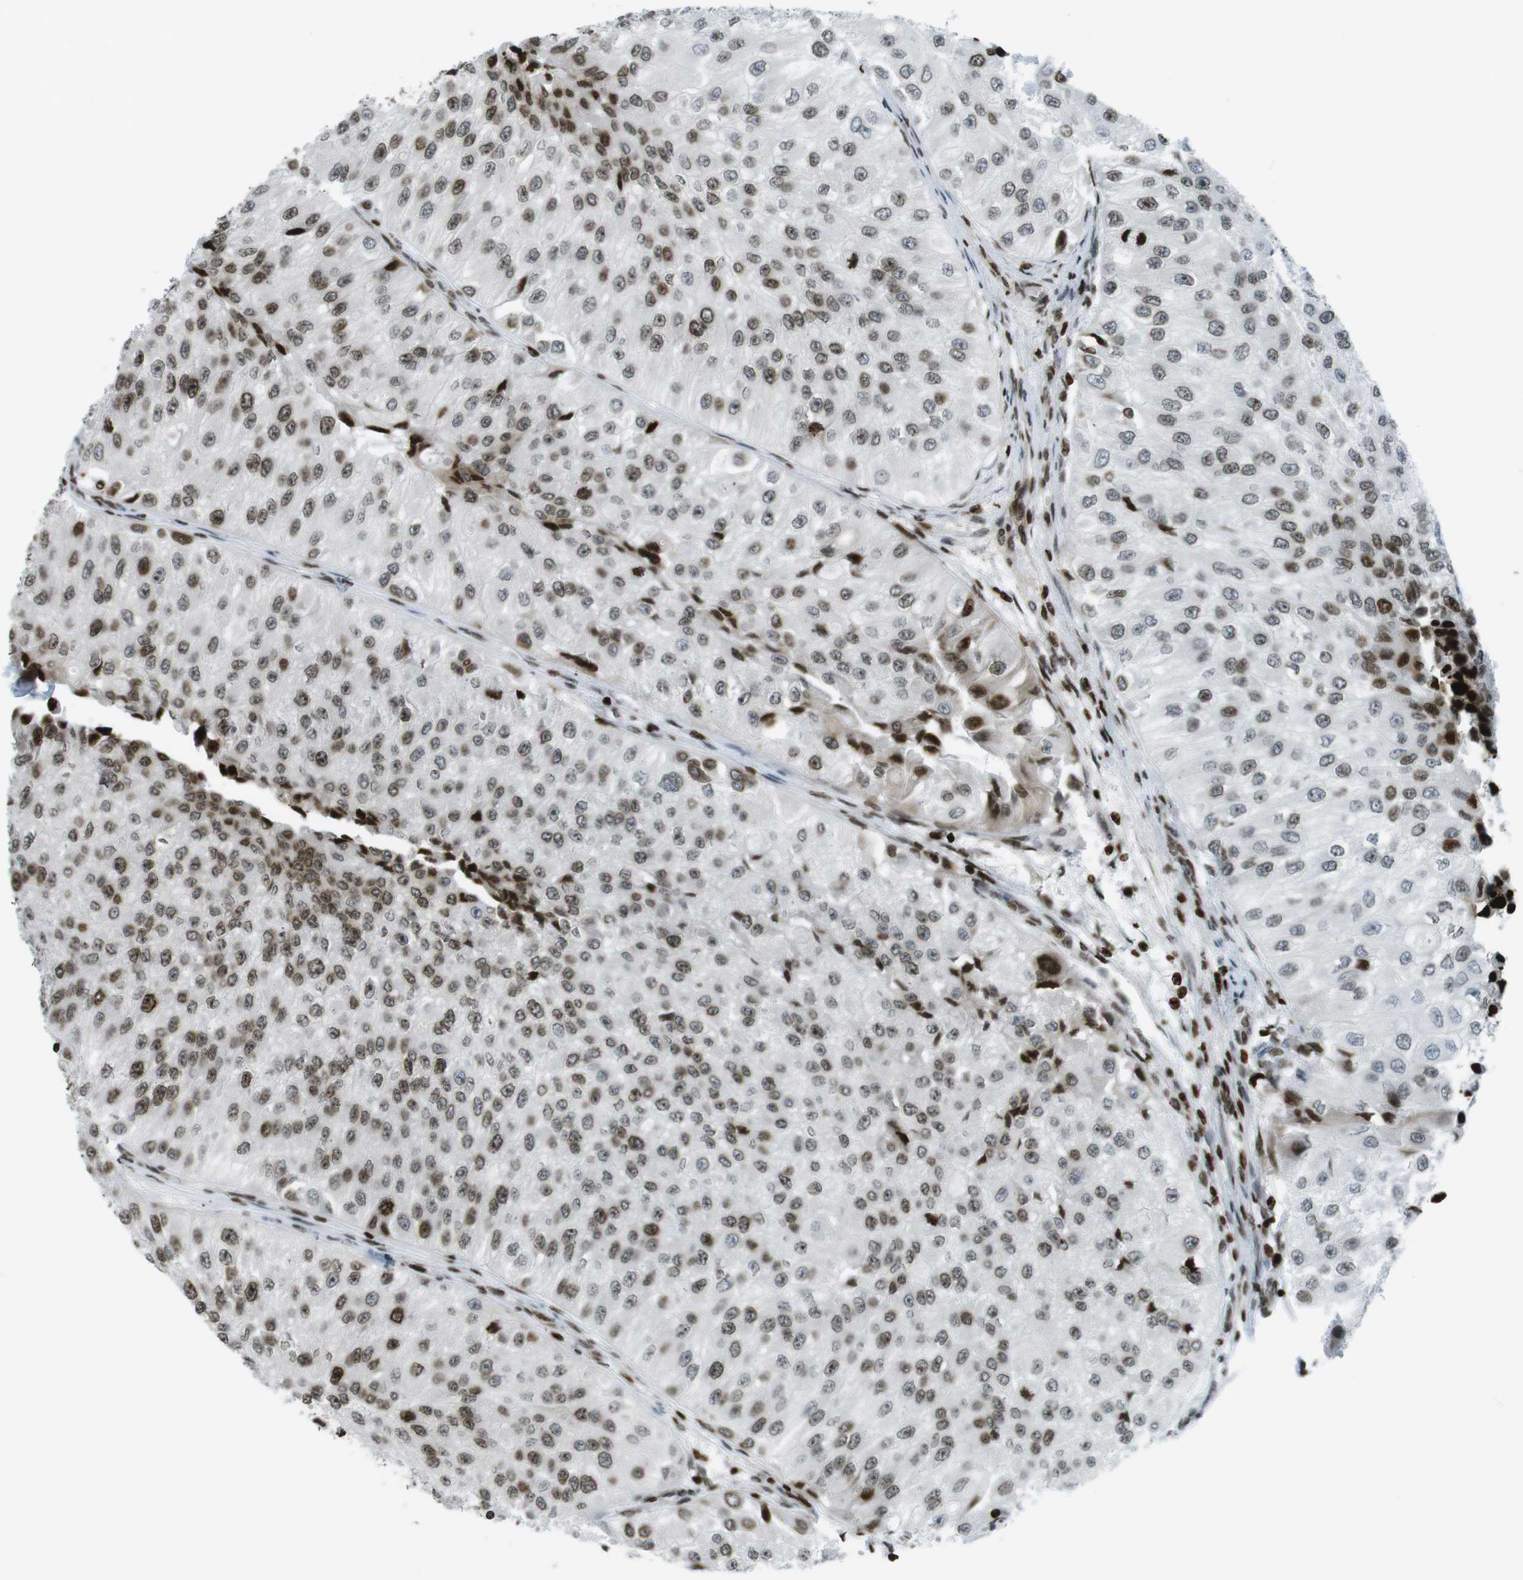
{"staining": {"intensity": "moderate", "quantity": "25%-75%", "location": "nuclear"}, "tissue": "urothelial cancer", "cell_type": "Tumor cells", "image_type": "cancer", "snomed": [{"axis": "morphology", "description": "Urothelial carcinoma, High grade"}, {"axis": "topography", "description": "Kidney"}, {"axis": "topography", "description": "Urinary bladder"}], "caption": "The histopathology image reveals a brown stain indicating the presence of a protein in the nuclear of tumor cells in urothelial cancer. The staining was performed using DAB (3,3'-diaminobenzidine) to visualize the protein expression in brown, while the nuclei were stained in blue with hematoxylin (Magnification: 20x).", "gene": "H2AC8", "patient": {"sex": "male", "age": 77}}